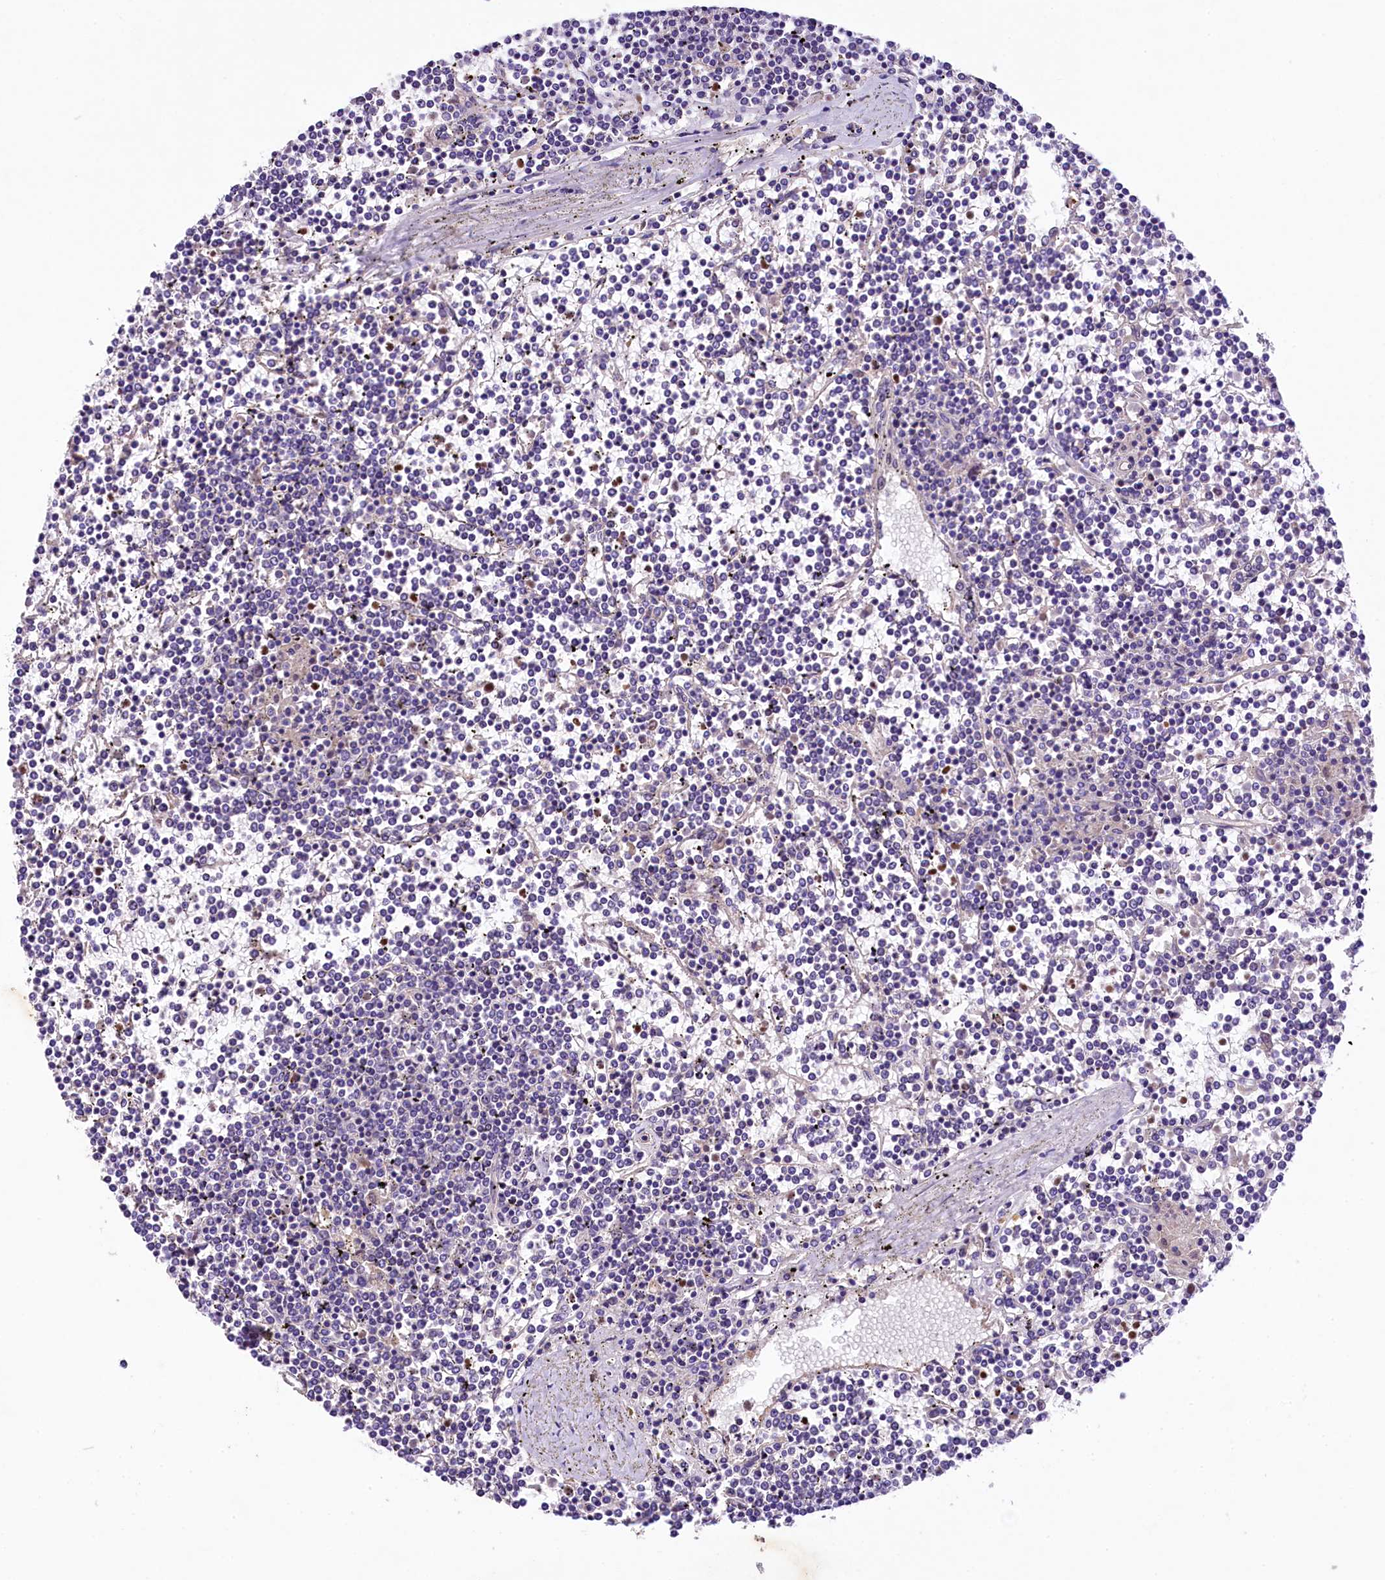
{"staining": {"intensity": "negative", "quantity": "none", "location": "none"}, "tissue": "lymphoma", "cell_type": "Tumor cells", "image_type": "cancer", "snomed": [{"axis": "morphology", "description": "Malignant lymphoma, non-Hodgkin's type, Low grade"}, {"axis": "topography", "description": "Spleen"}], "caption": "The immunohistochemistry (IHC) histopathology image has no significant staining in tumor cells of malignant lymphoma, non-Hodgkin's type (low-grade) tissue.", "gene": "UBXN6", "patient": {"sex": "female", "age": 19}}